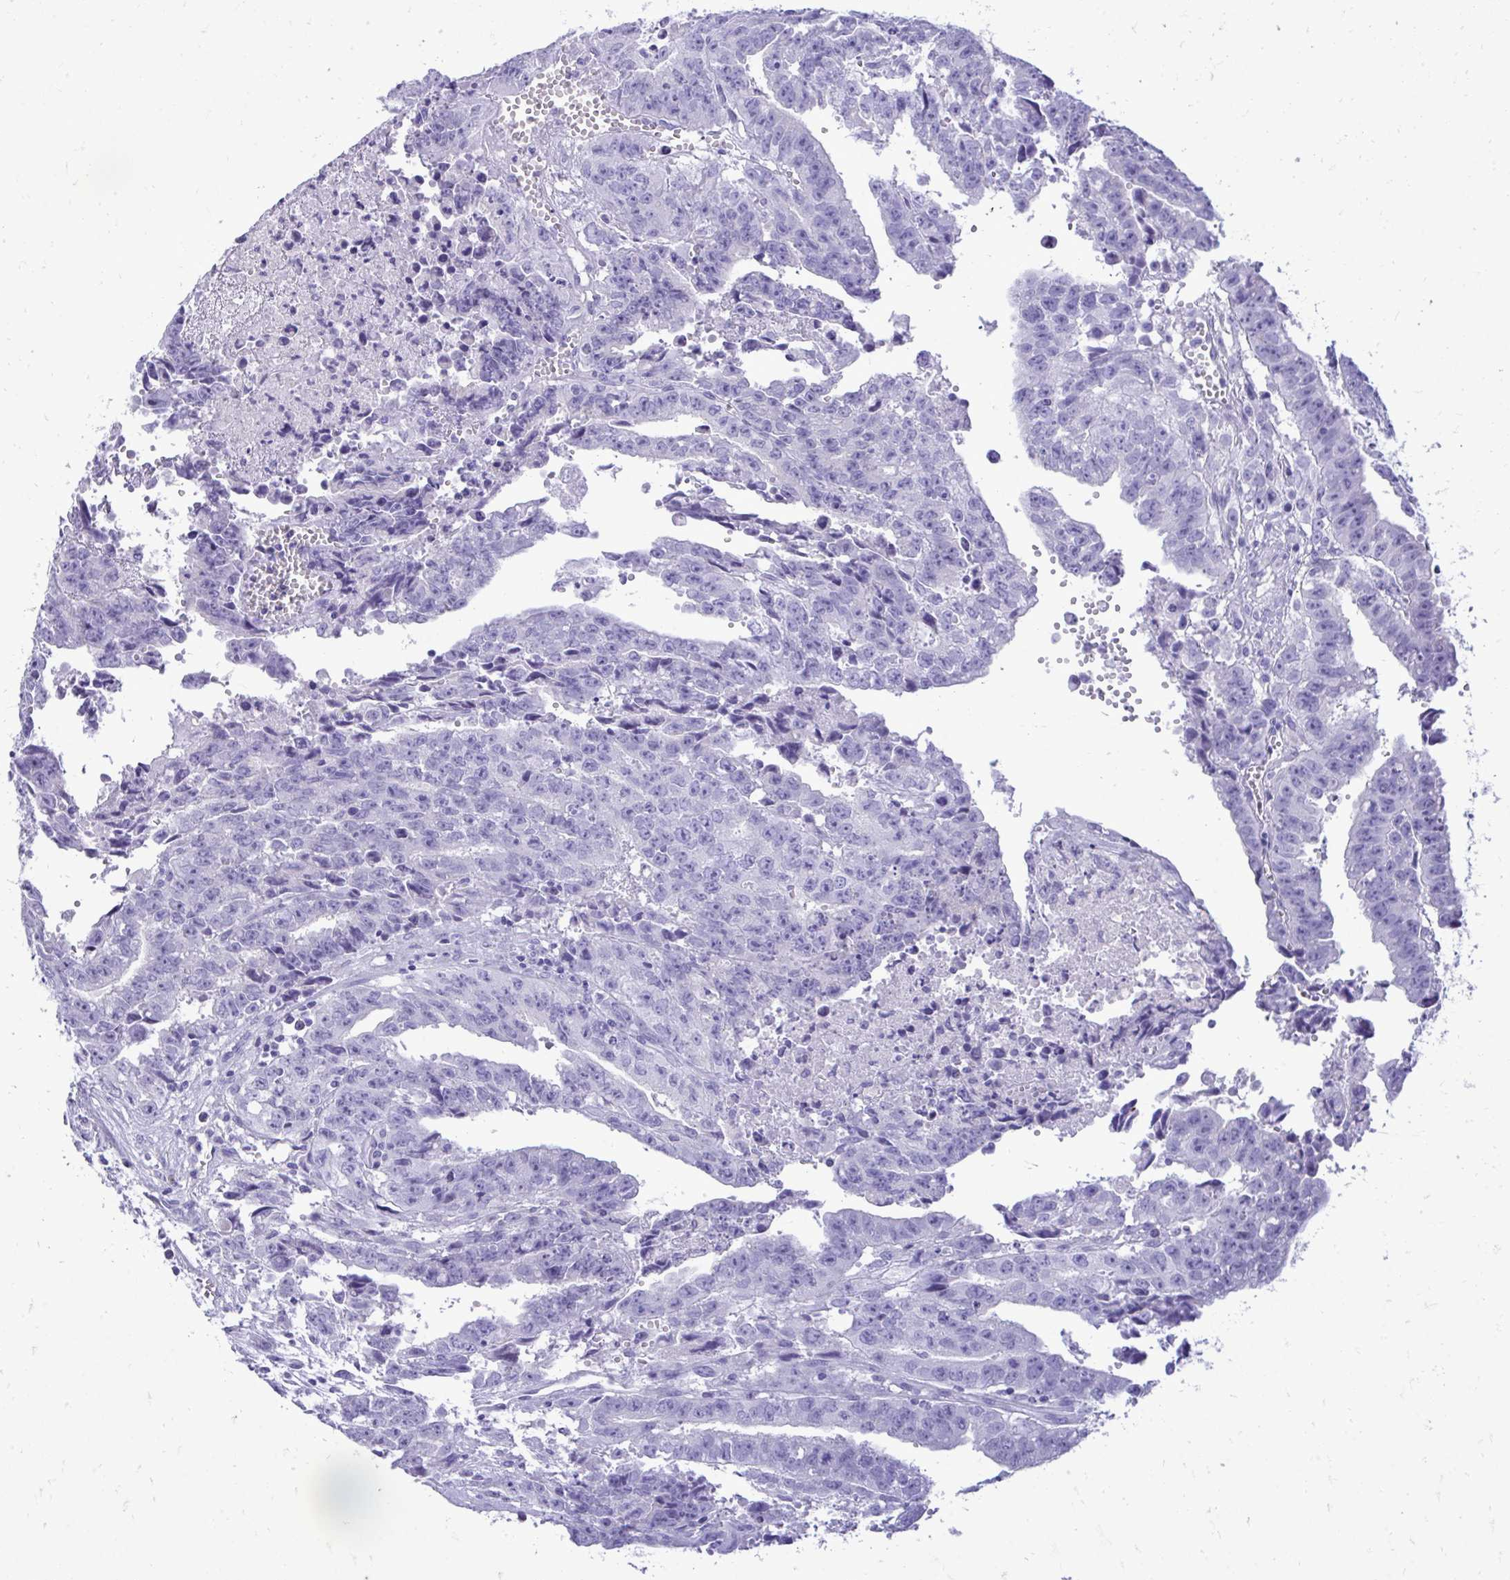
{"staining": {"intensity": "negative", "quantity": "none", "location": "none"}, "tissue": "testis cancer", "cell_type": "Tumor cells", "image_type": "cancer", "snomed": [{"axis": "morphology", "description": "Carcinoma, Embryonal, NOS"}, {"axis": "morphology", "description": "Teratoma, malignant, NOS"}, {"axis": "topography", "description": "Testis"}], "caption": "High power microscopy micrograph of an immunohistochemistry (IHC) image of malignant teratoma (testis), revealing no significant staining in tumor cells.", "gene": "ANKDD1B", "patient": {"sex": "male", "age": 24}}